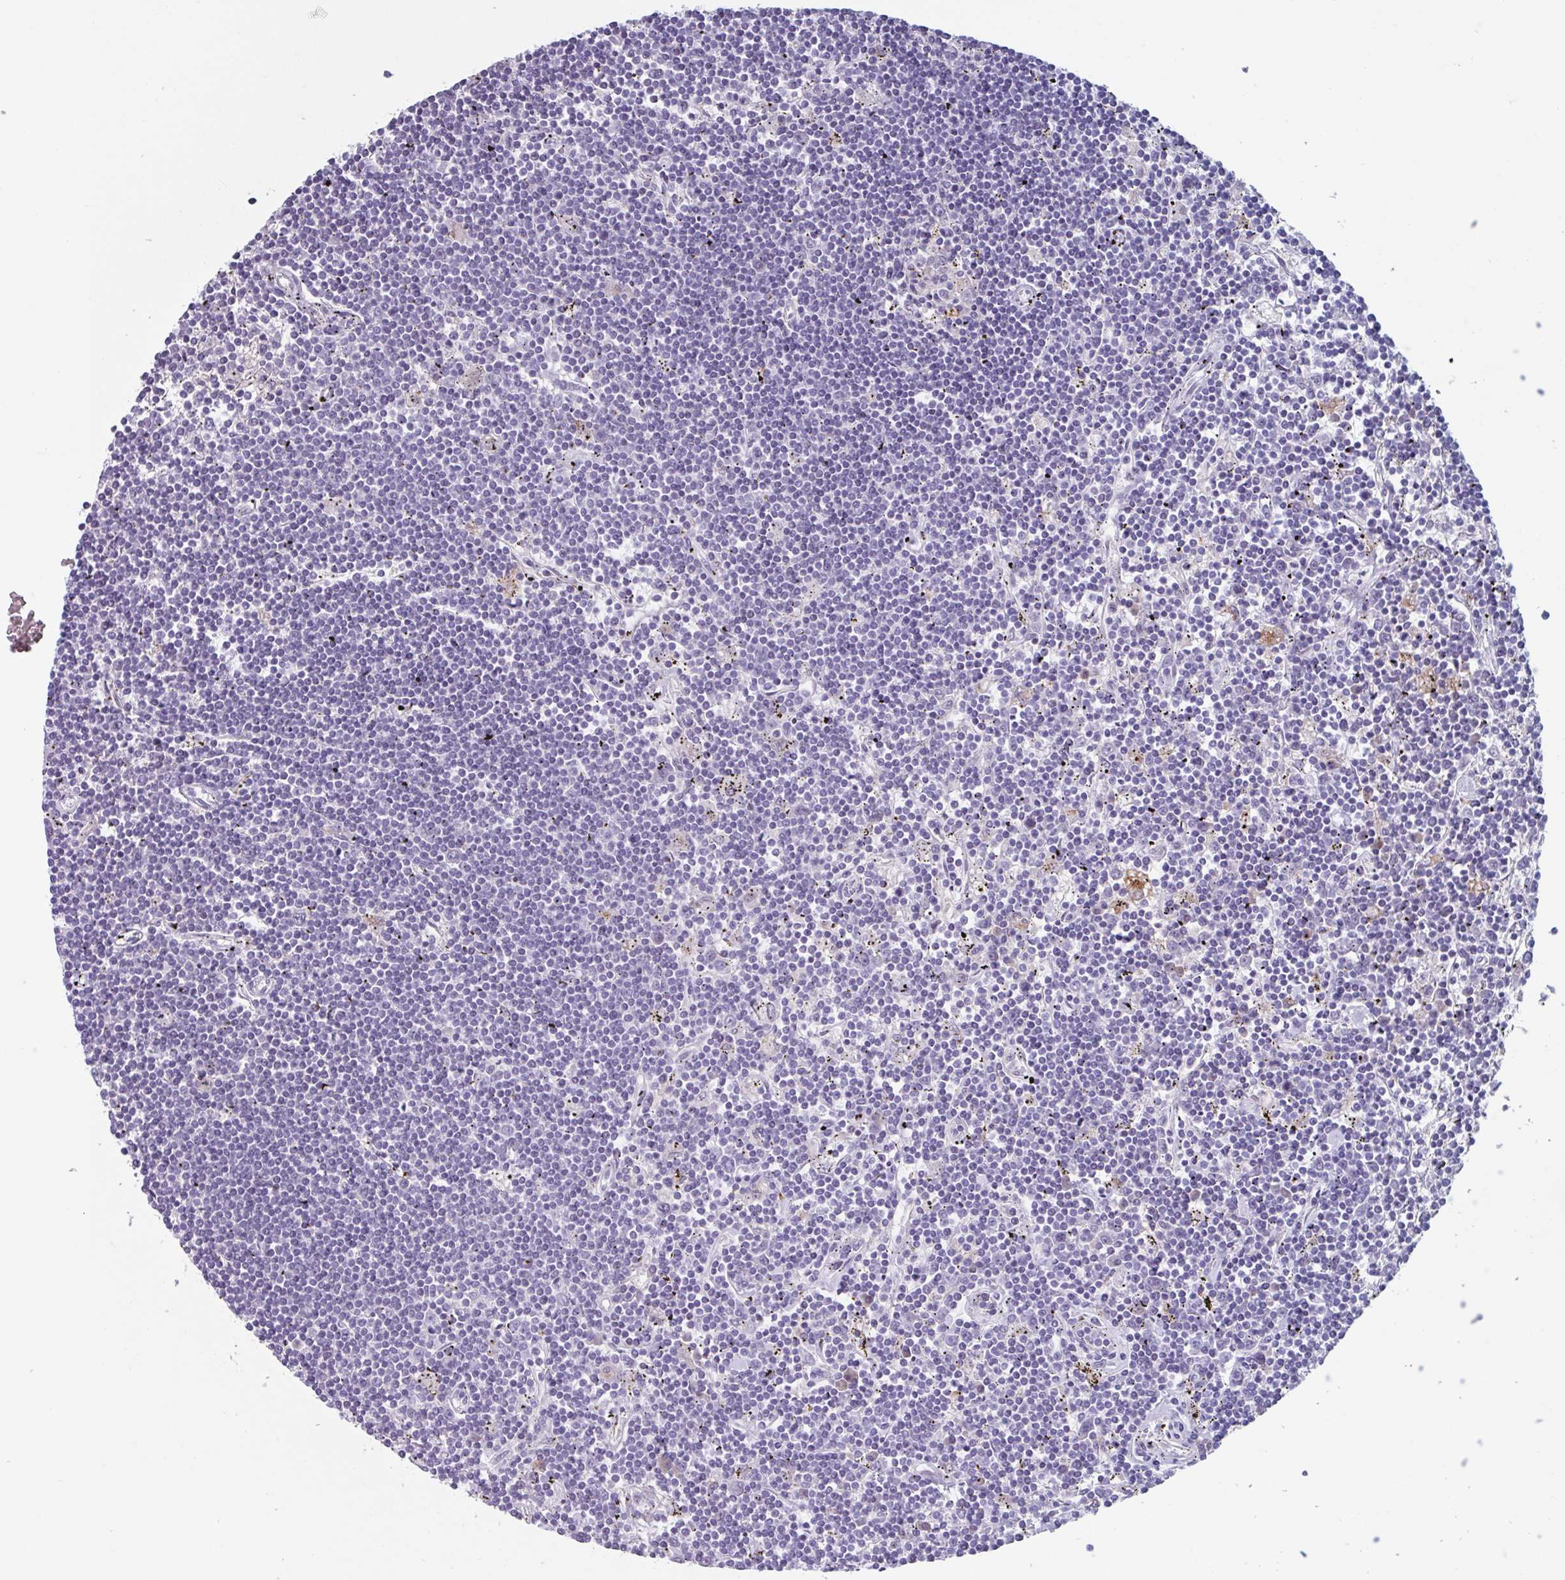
{"staining": {"intensity": "negative", "quantity": "none", "location": "none"}, "tissue": "lymphoma", "cell_type": "Tumor cells", "image_type": "cancer", "snomed": [{"axis": "morphology", "description": "Malignant lymphoma, non-Hodgkin's type, Low grade"}, {"axis": "topography", "description": "Spleen"}], "caption": "Photomicrograph shows no protein expression in tumor cells of low-grade malignant lymphoma, non-Hodgkin's type tissue.", "gene": "OR2T10", "patient": {"sex": "male", "age": 76}}